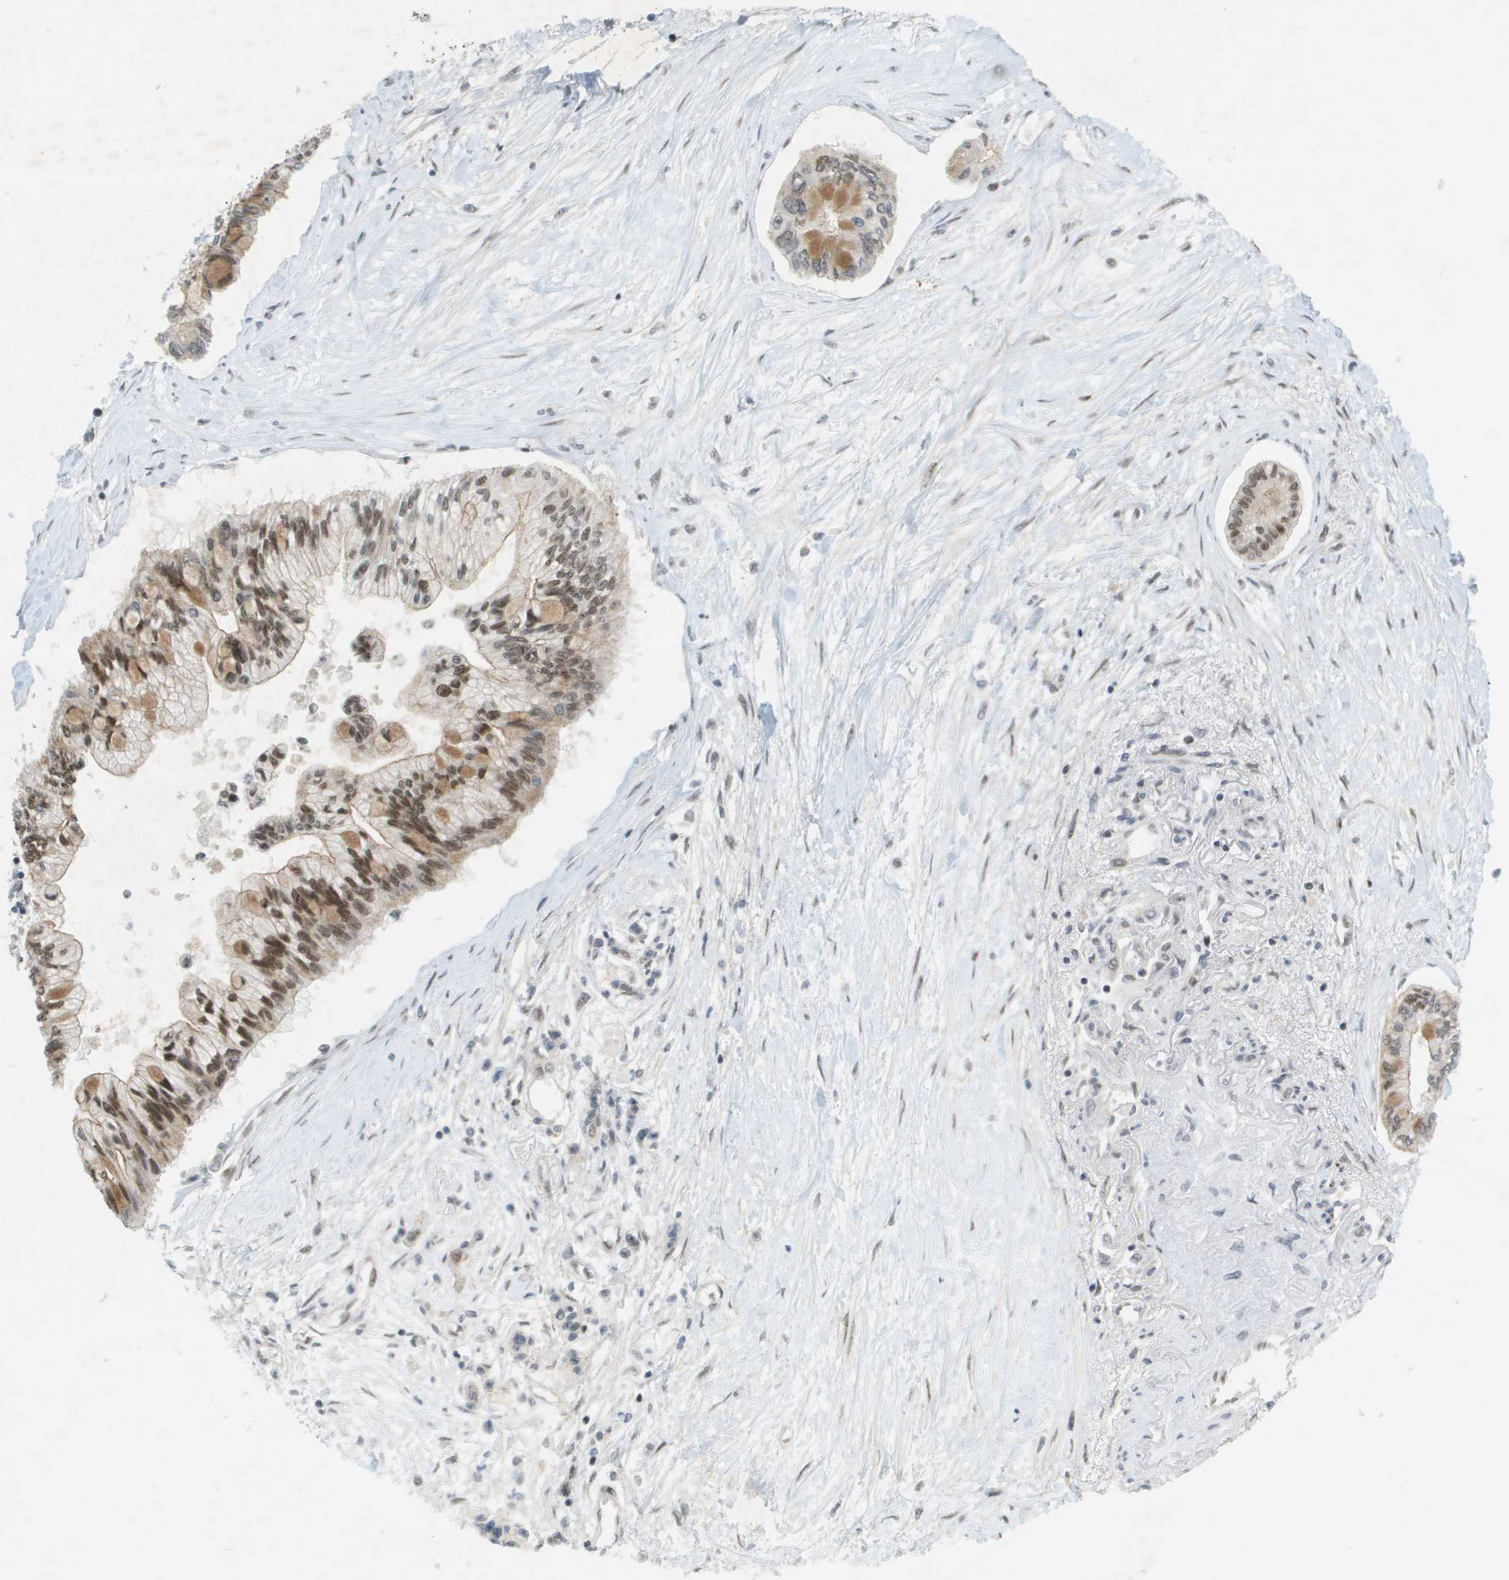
{"staining": {"intensity": "moderate", "quantity": ">75%", "location": "cytoplasmic/membranous,nuclear"}, "tissue": "pancreatic cancer", "cell_type": "Tumor cells", "image_type": "cancer", "snomed": [{"axis": "morphology", "description": "Adenocarcinoma, NOS"}, {"axis": "topography", "description": "Pancreas"}], "caption": "The immunohistochemical stain shows moderate cytoplasmic/membranous and nuclear expression in tumor cells of pancreatic adenocarcinoma tissue. Using DAB (3,3'-diaminobenzidine) (brown) and hematoxylin (blue) stains, captured at high magnification using brightfield microscopy.", "gene": "CACNB4", "patient": {"sex": "female", "age": 77}}